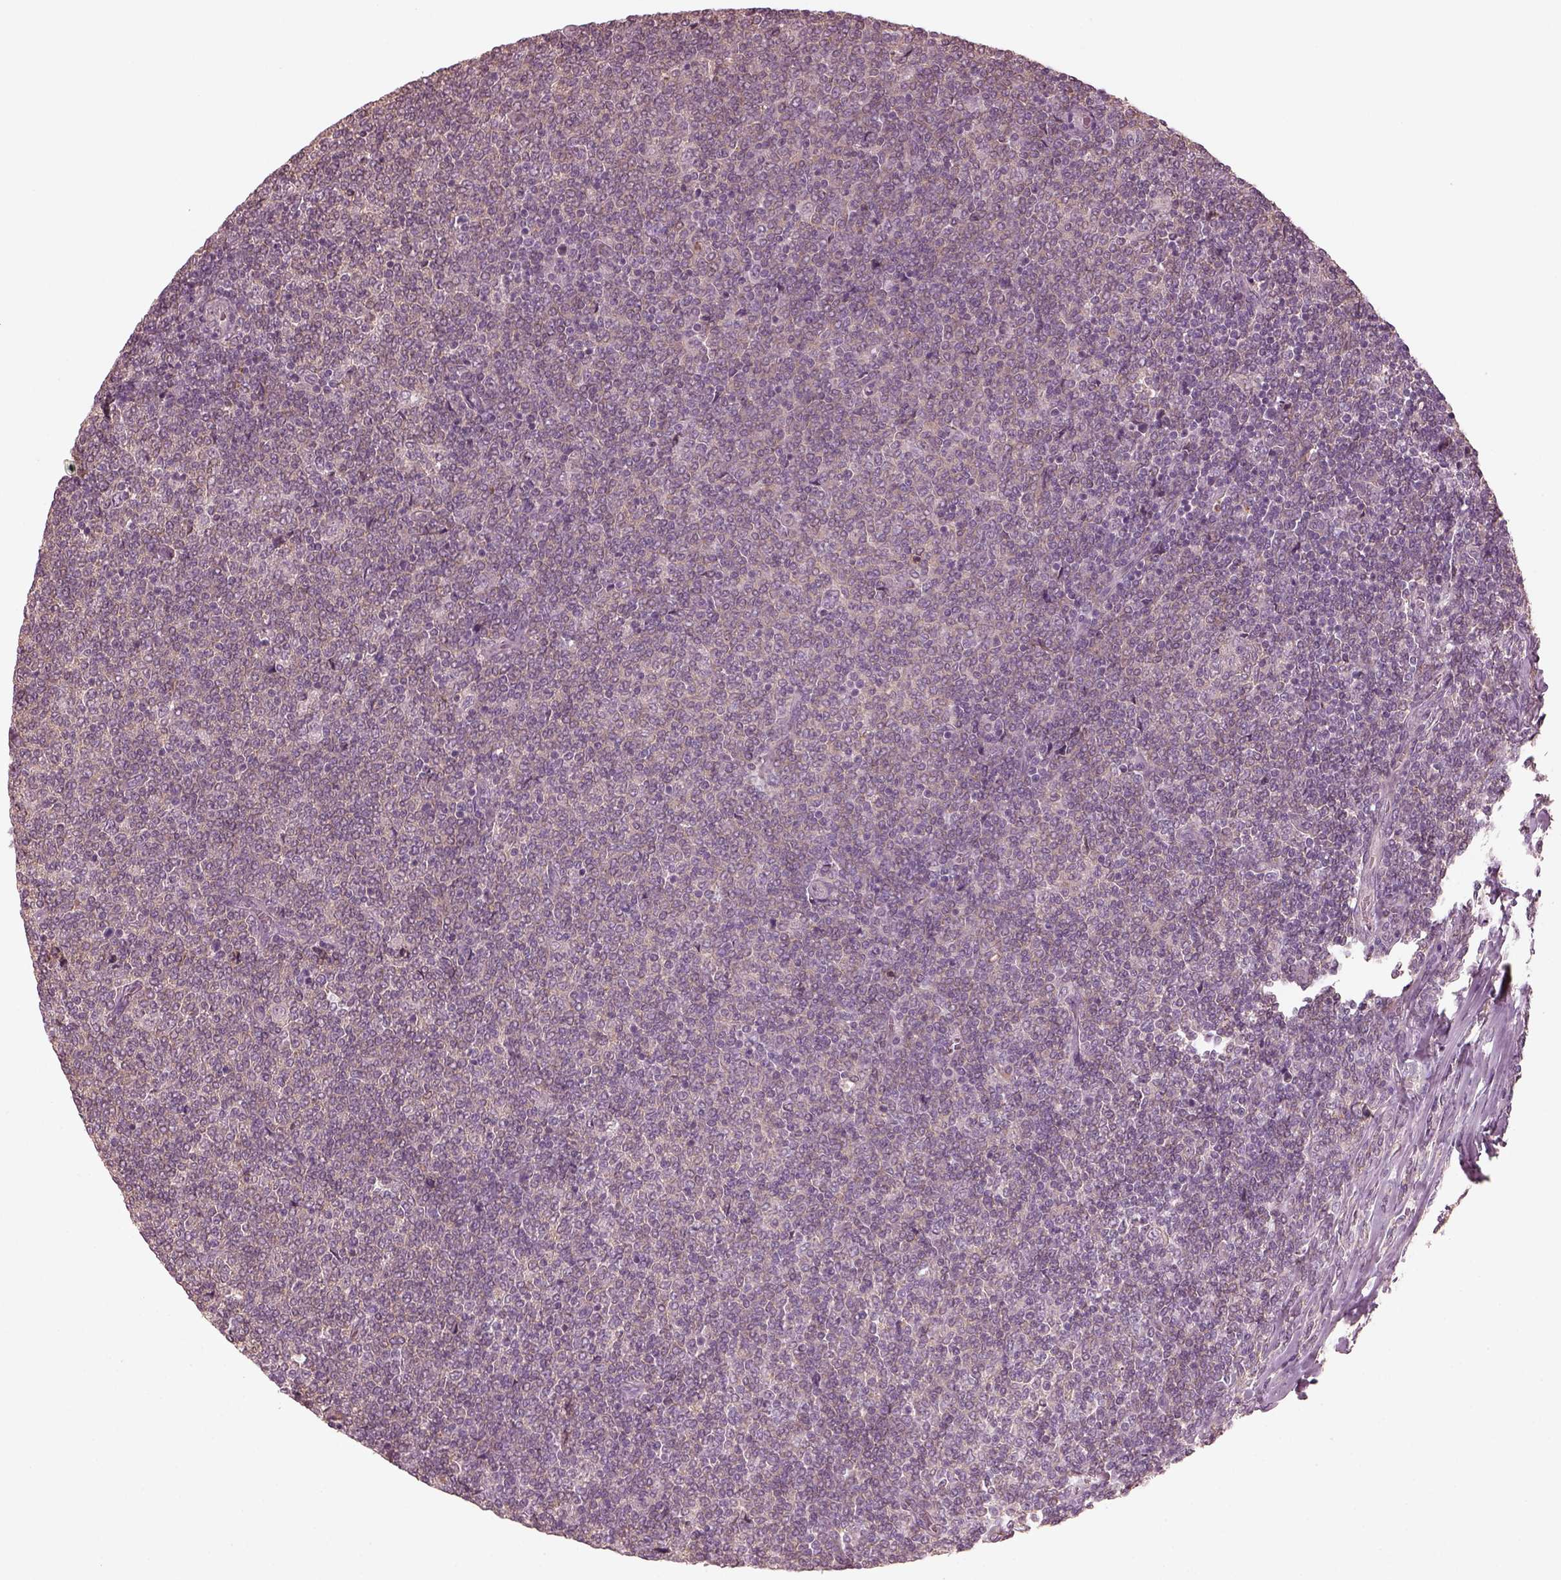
{"staining": {"intensity": "negative", "quantity": "none", "location": "none"}, "tissue": "lymphoma", "cell_type": "Tumor cells", "image_type": "cancer", "snomed": [{"axis": "morphology", "description": "Malignant lymphoma, non-Hodgkin's type, Low grade"}, {"axis": "topography", "description": "Lymph node"}], "caption": "This is an IHC micrograph of human lymphoma. There is no expression in tumor cells.", "gene": "VWA5B1", "patient": {"sex": "male", "age": 52}}